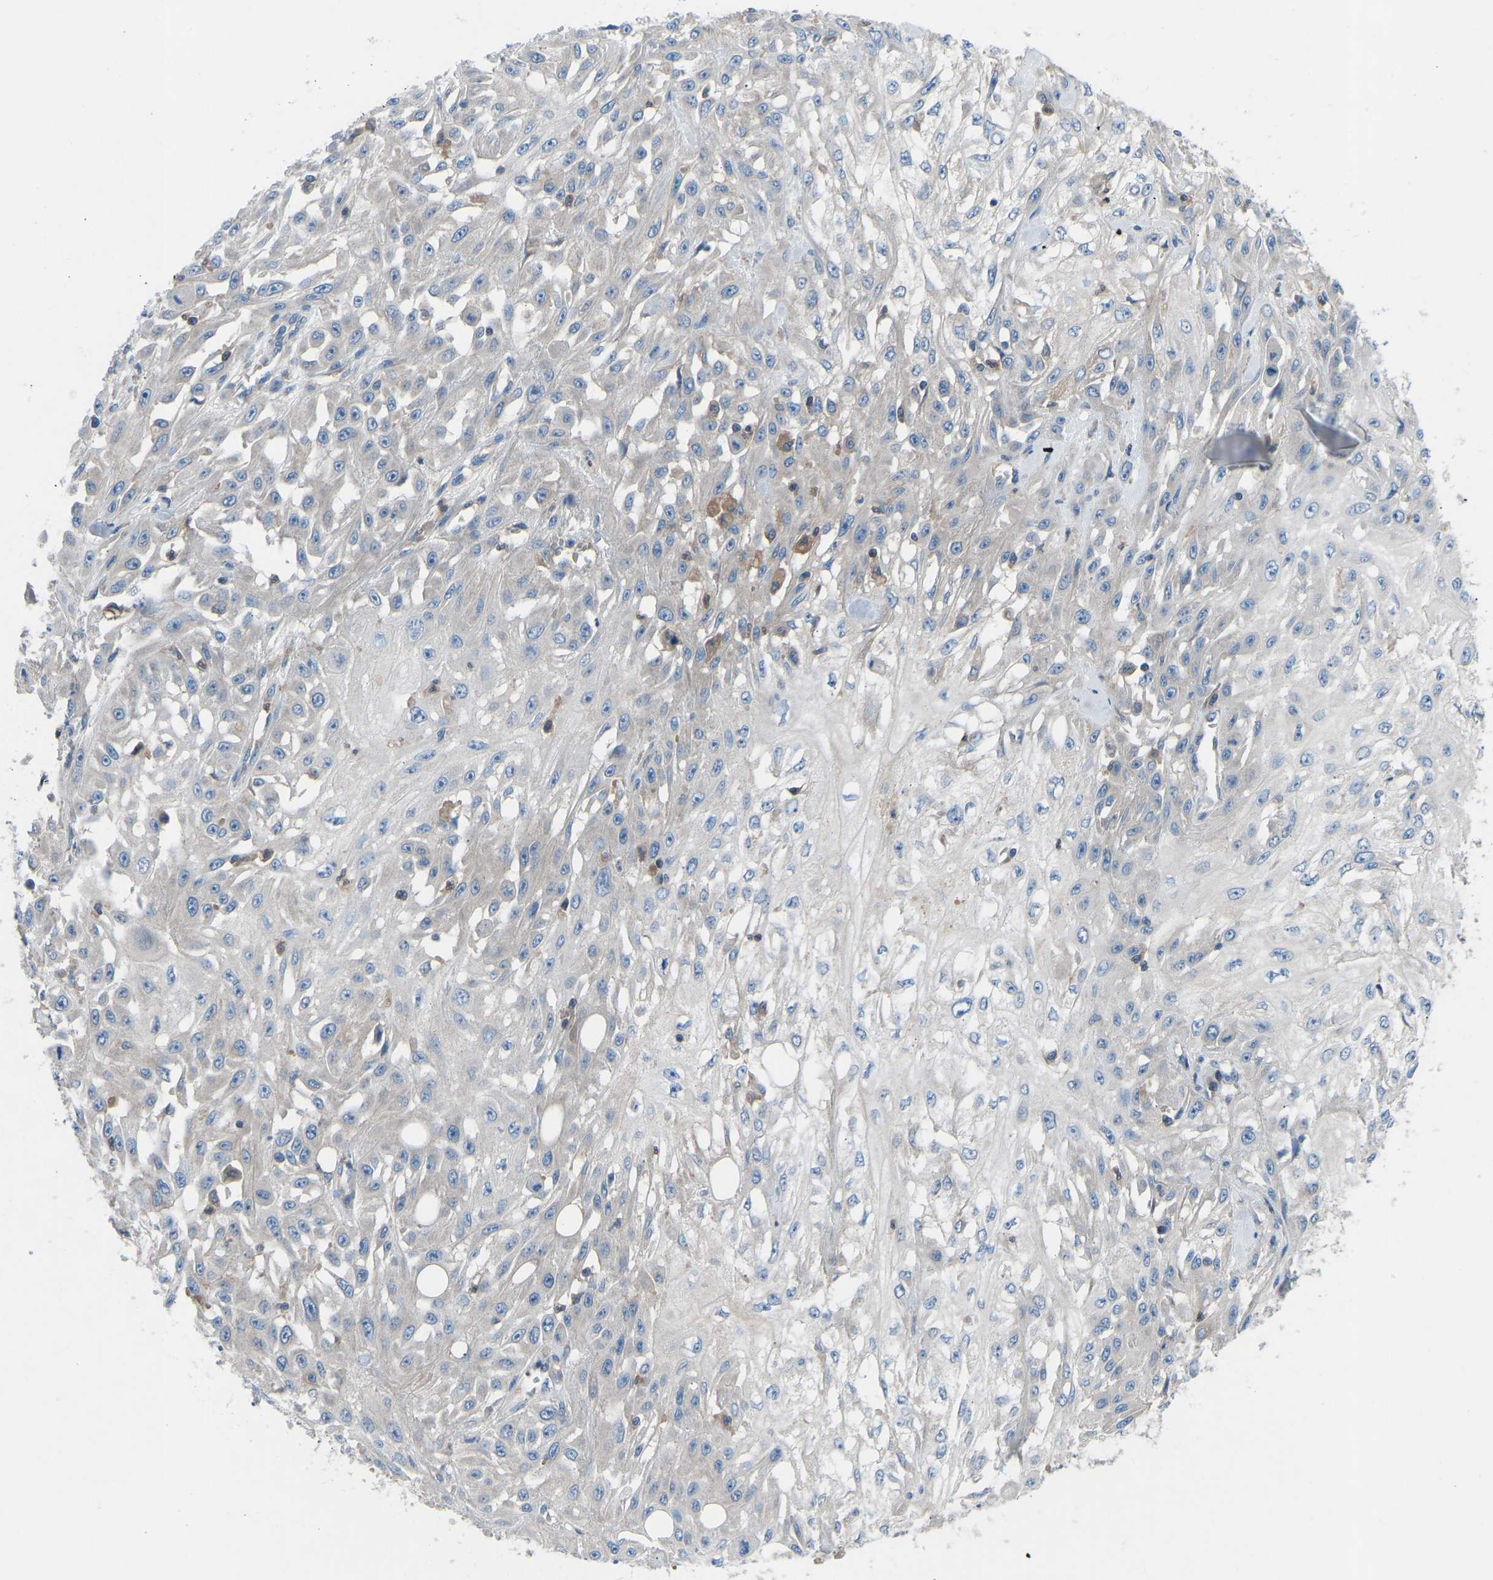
{"staining": {"intensity": "negative", "quantity": "none", "location": "none"}, "tissue": "skin cancer", "cell_type": "Tumor cells", "image_type": "cancer", "snomed": [{"axis": "morphology", "description": "Squamous cell carcinoma, NOS"}, {"axis": "morphology", "description": "Squamous cell carcinoma, metastatic, NOS"}, {"axis": "topography", "description": "Skin"}, {"axis": "topography", "description": "Lymph node"}], "caption": "Image shows no significant protein positivity in tumor cells of squamous cell carcinoma (skin).", "gene": "GRK6", "patient": {"sex": "male", "age": 75}}